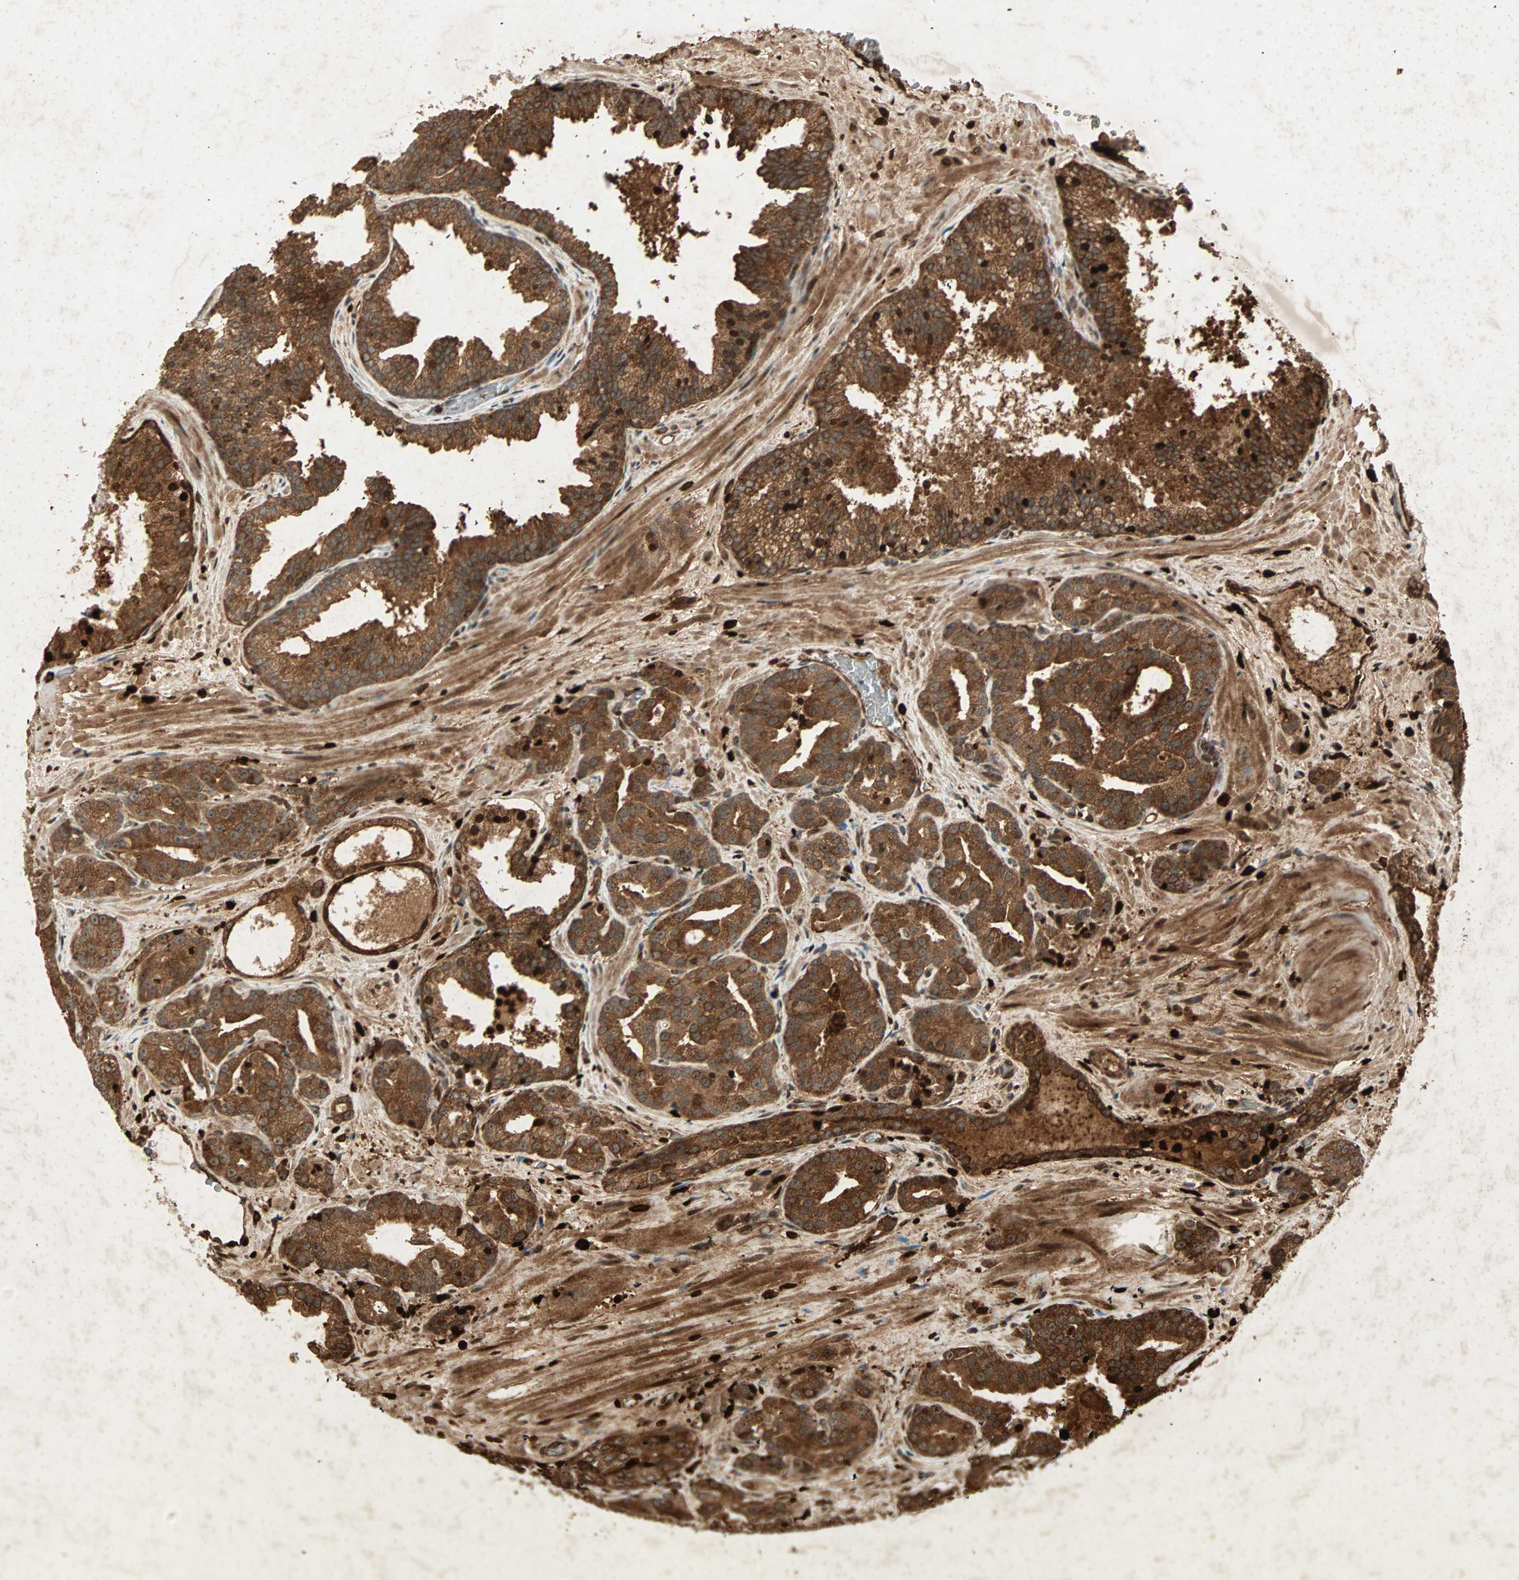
{"staining": {"intensity": "strong", "quantity": ">75%", "location": "cytoplasmic/membranous,nuclear"}, "tissue": "prostate cancer", "cell_type": "Tumor cells", "image_type": "cancer", "snomed": [{"axis": "morphology", "description": "Adenocarcinoma, Low grade"}, {"axis": "topography", "description": "Prostate"}], "caption": "Prostate cancer stained with a protein marker displays strong staining in tumor cells.", "gene": "RFFL", "patient": {"sex": "male", "age": 63}}